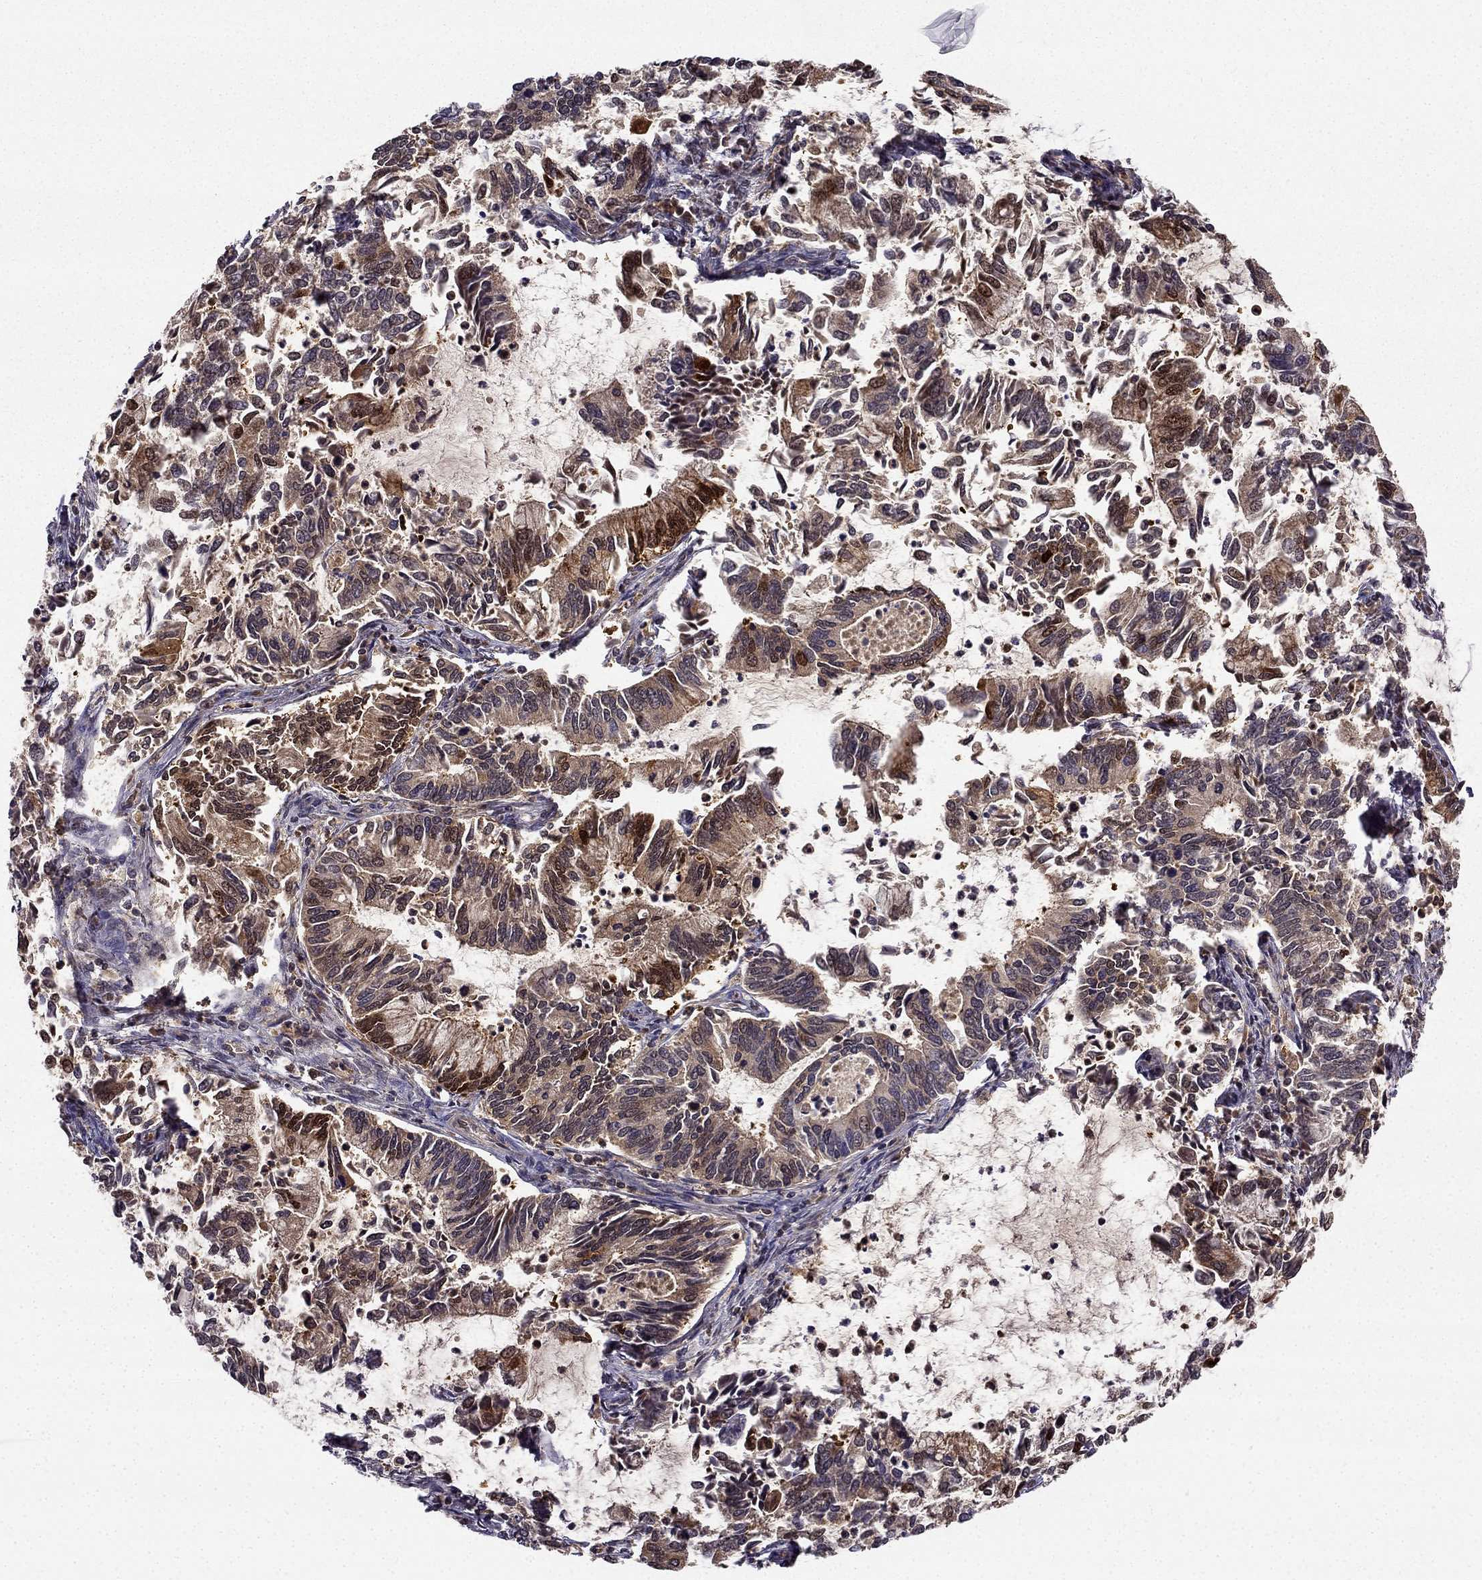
{"staining": {"intensity": "strong", "quantity": "25%-75%", "location": "cytoplasmic/membranous,nuclear"}, "tissue": "cervical cancer", "cell_type": "Tumor cells", "image_type": "cancer", "snomed": [{"axis": "morphology", "description": "Adenocarcinoma, NOS"}, {"axis": "topography", "description": "Cervix"}], "caption": "The immunohistochemical stain highlights strong cytoplasmic/membranous and nuclear expression in tumor cells of adenocarcinoma (cervical) tissue. (DAB IHC, brown staining for protein, blue staining for nuclei).", "gene": "NQO1", "patient": {"sex": "female", "age": 42}}